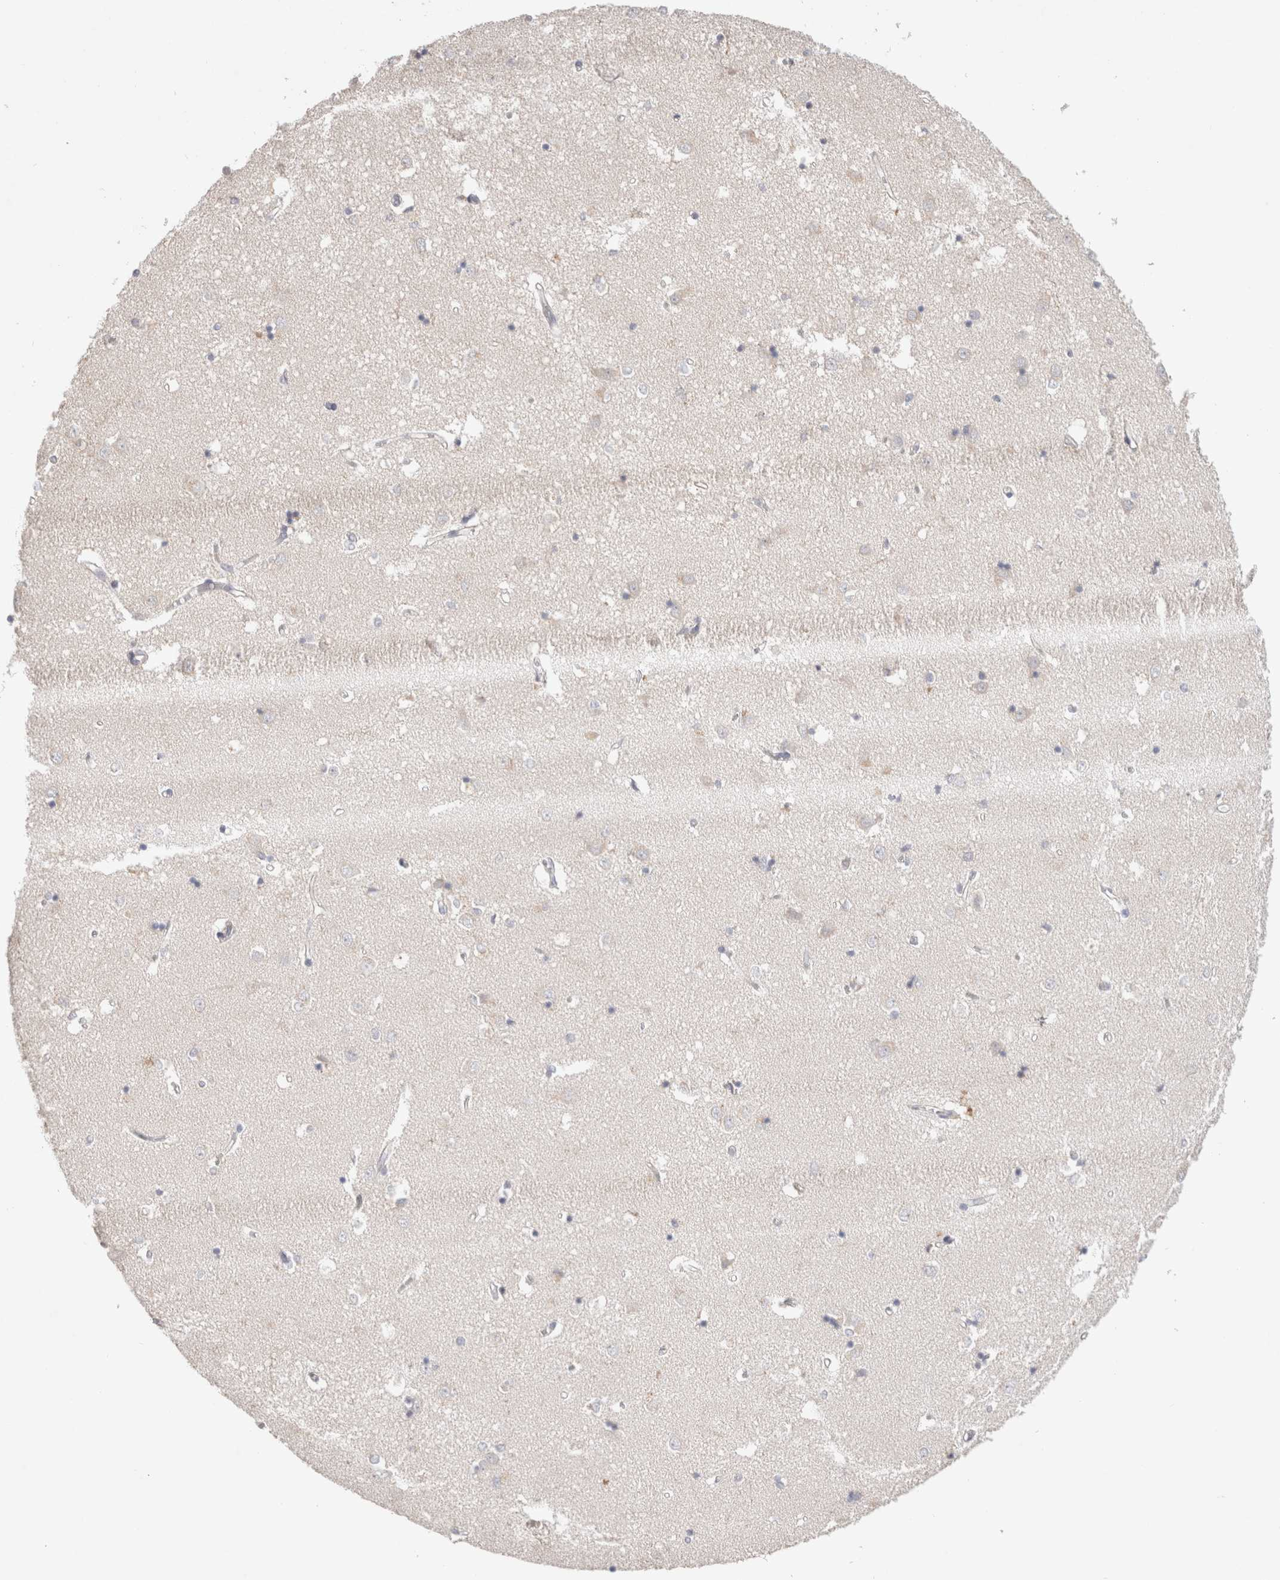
{"staining": {"intensity": "weak", "quantity": "<25%", "location": "cytoplasmic/membranous"}, "tissue": "caudate", "cell_type": "Glial cells", "image_type": "normal", "snomed": [{"axis": "morphology", "description": "Normal tissue, NOS"}, {"axis": "topography", "description": "Lateral ventricle wall"}], "caption": "This is an immunohistochemistry (IHC) image of normal caudate. There is no expression in glial cells.", "gene": "HPGDS", "patient": {"sex": "male", "age": 45}}